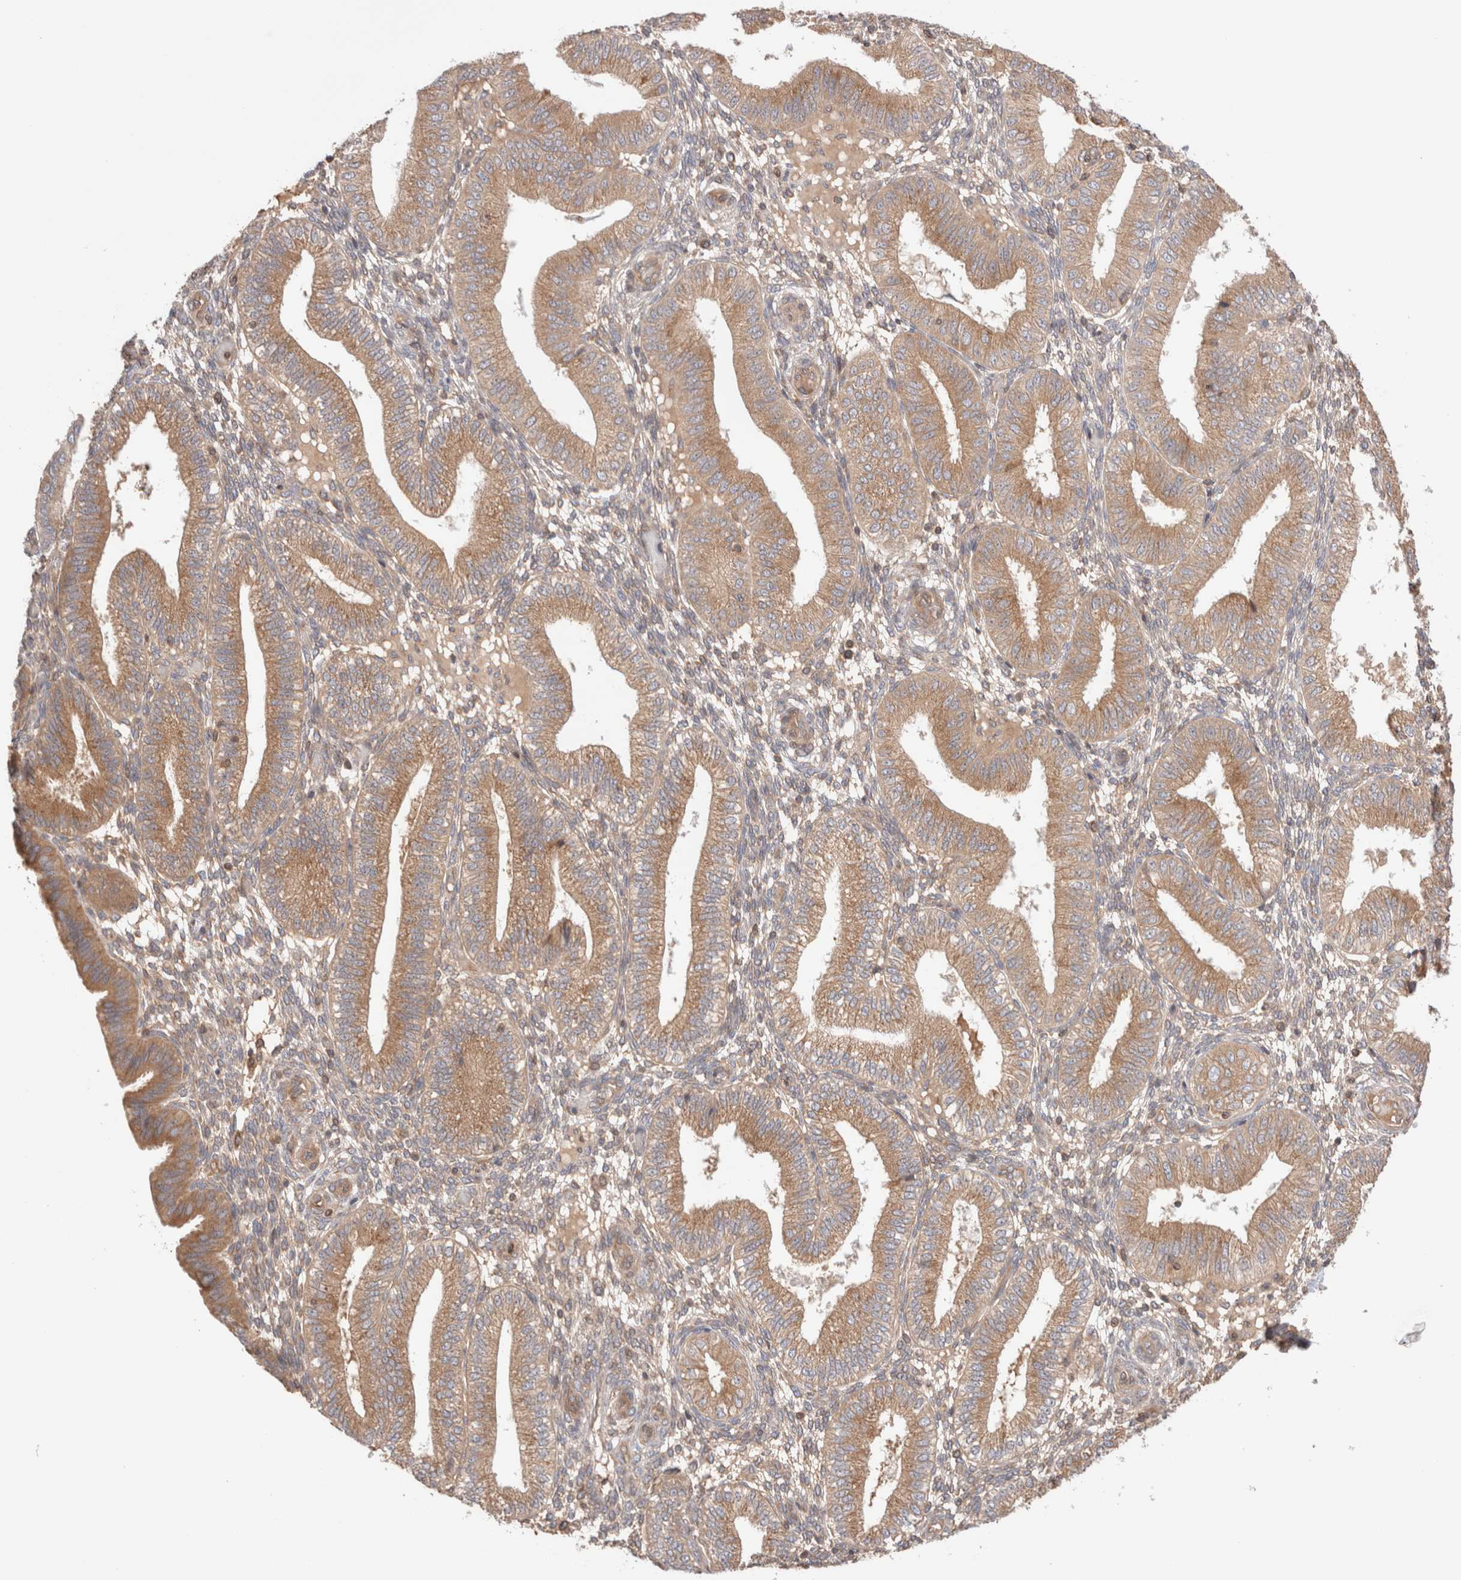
{"staining": {"intensity": "weak", "quantity": ">75%", "location": "cytoplasmic/membranous"}, "tissue": "endometrium", "cell_type": "Cells in endometrial stroma", "image_type": "normal", "snomed": [{"axis": "morphology", "description": "Normal tissue, NOS"}, {"axis": "topography", "description": "Endometrium"}], "caption": "A low amount of weak cytoplasmic/membranous staining is identified in about >75% of cells in endometrial stroma in normal endometrium.", "gene": "SIKE1", "patient": {"sex": "female", "age": 39}}